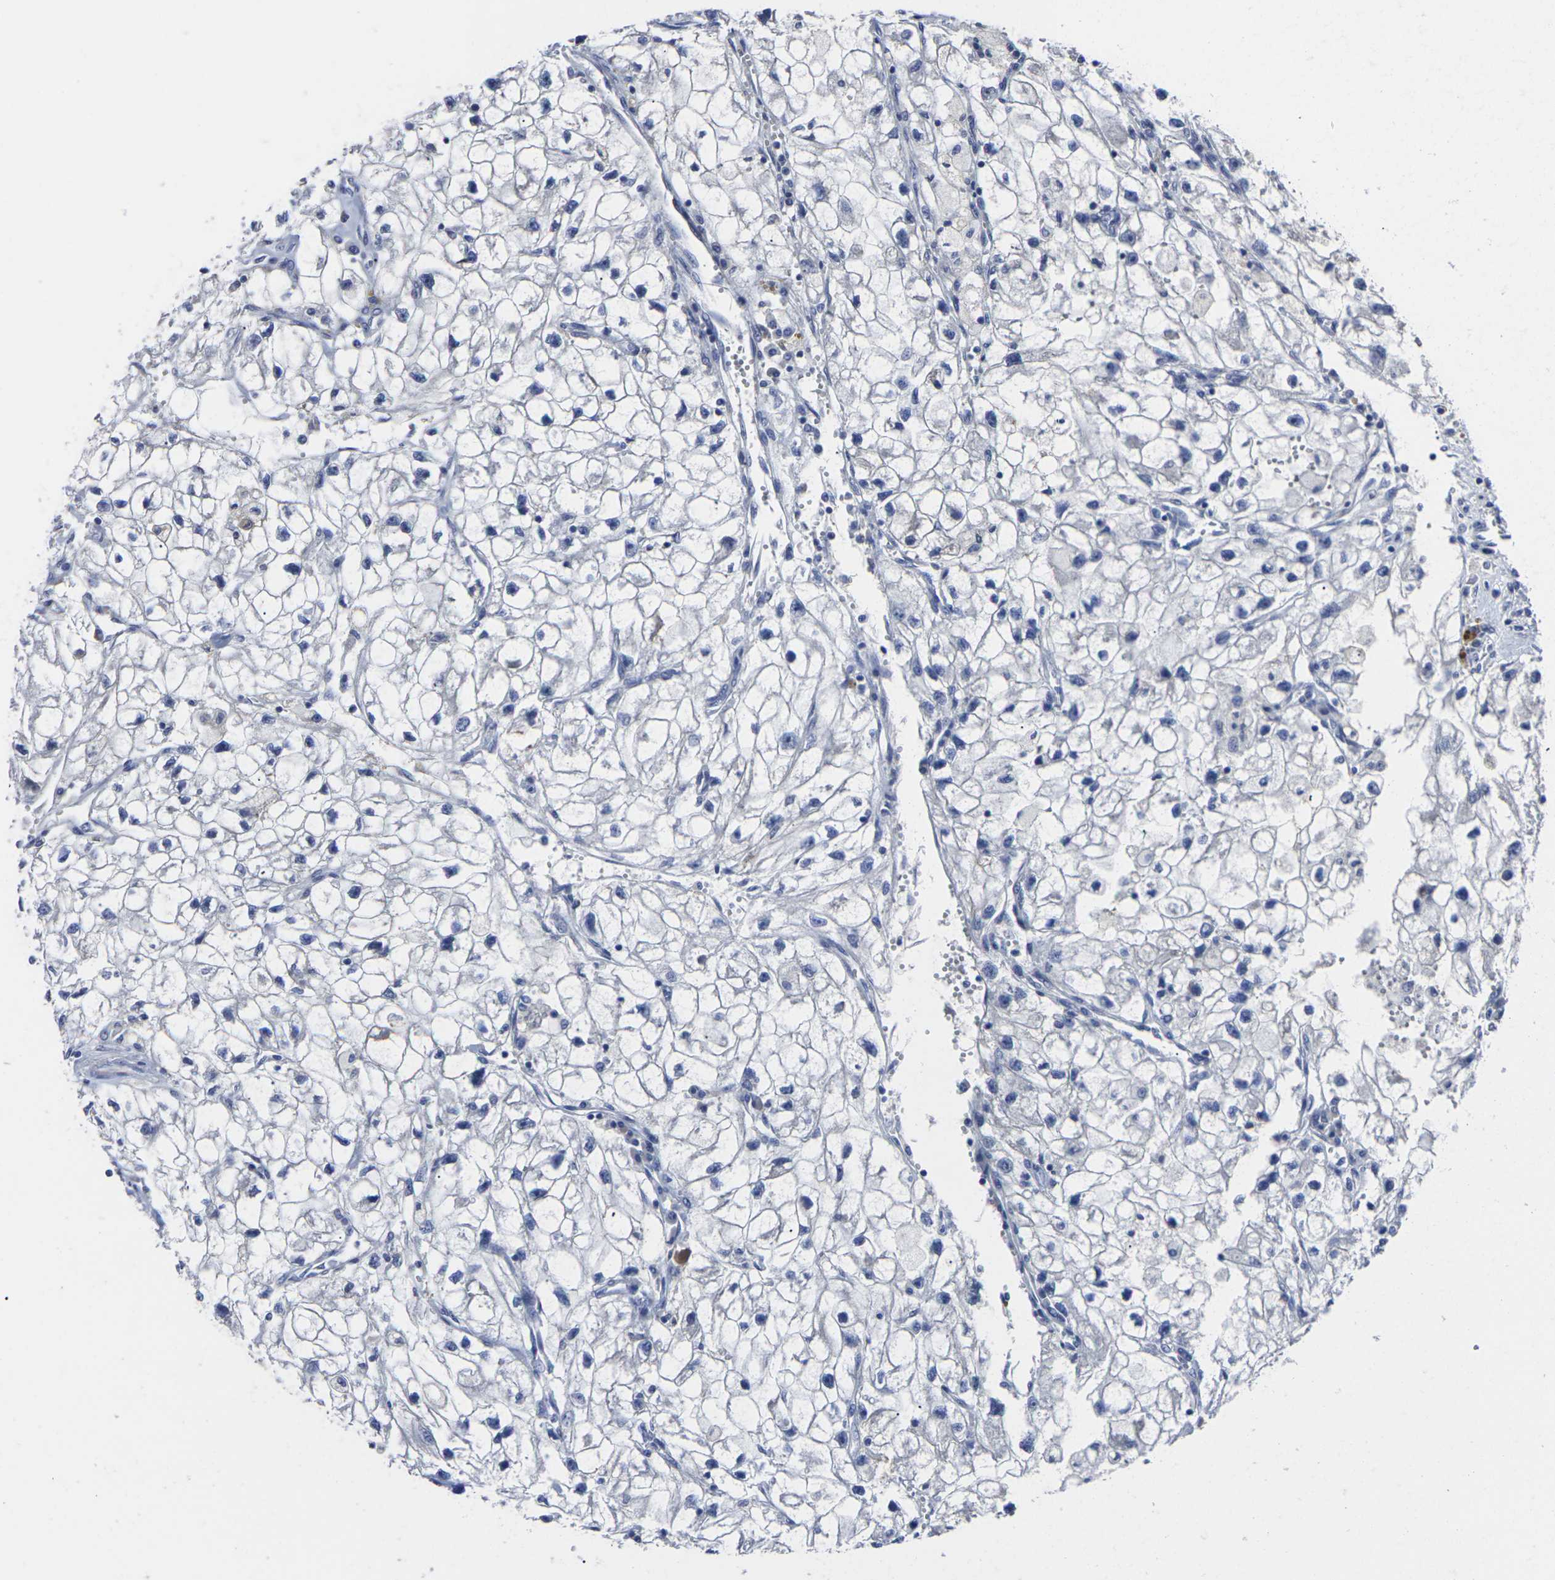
{"staining": {"intensity": "negative", "quantity": "none", "location": "none"}, "tissue": "renal cancer", "cell_type": "Tumor cells", "image_type": "cancer", "snomed": [{"axis": "morphology", "description": "Adenocarcinoma, NOS"}, {"axis": "topography", "description": "Kidney"}], "caption": "High power microscopy image of an IHC image of renal cancer (adenocarcinoma), revealing no significant positivity in tumor cells. (Stains: DAB IHC with hematoxylin counter stain, Microscopy: brightfield microscopy at high magnification).", "gene": "MSANTD4", "patient": {"sex": "female", "age": 70}}